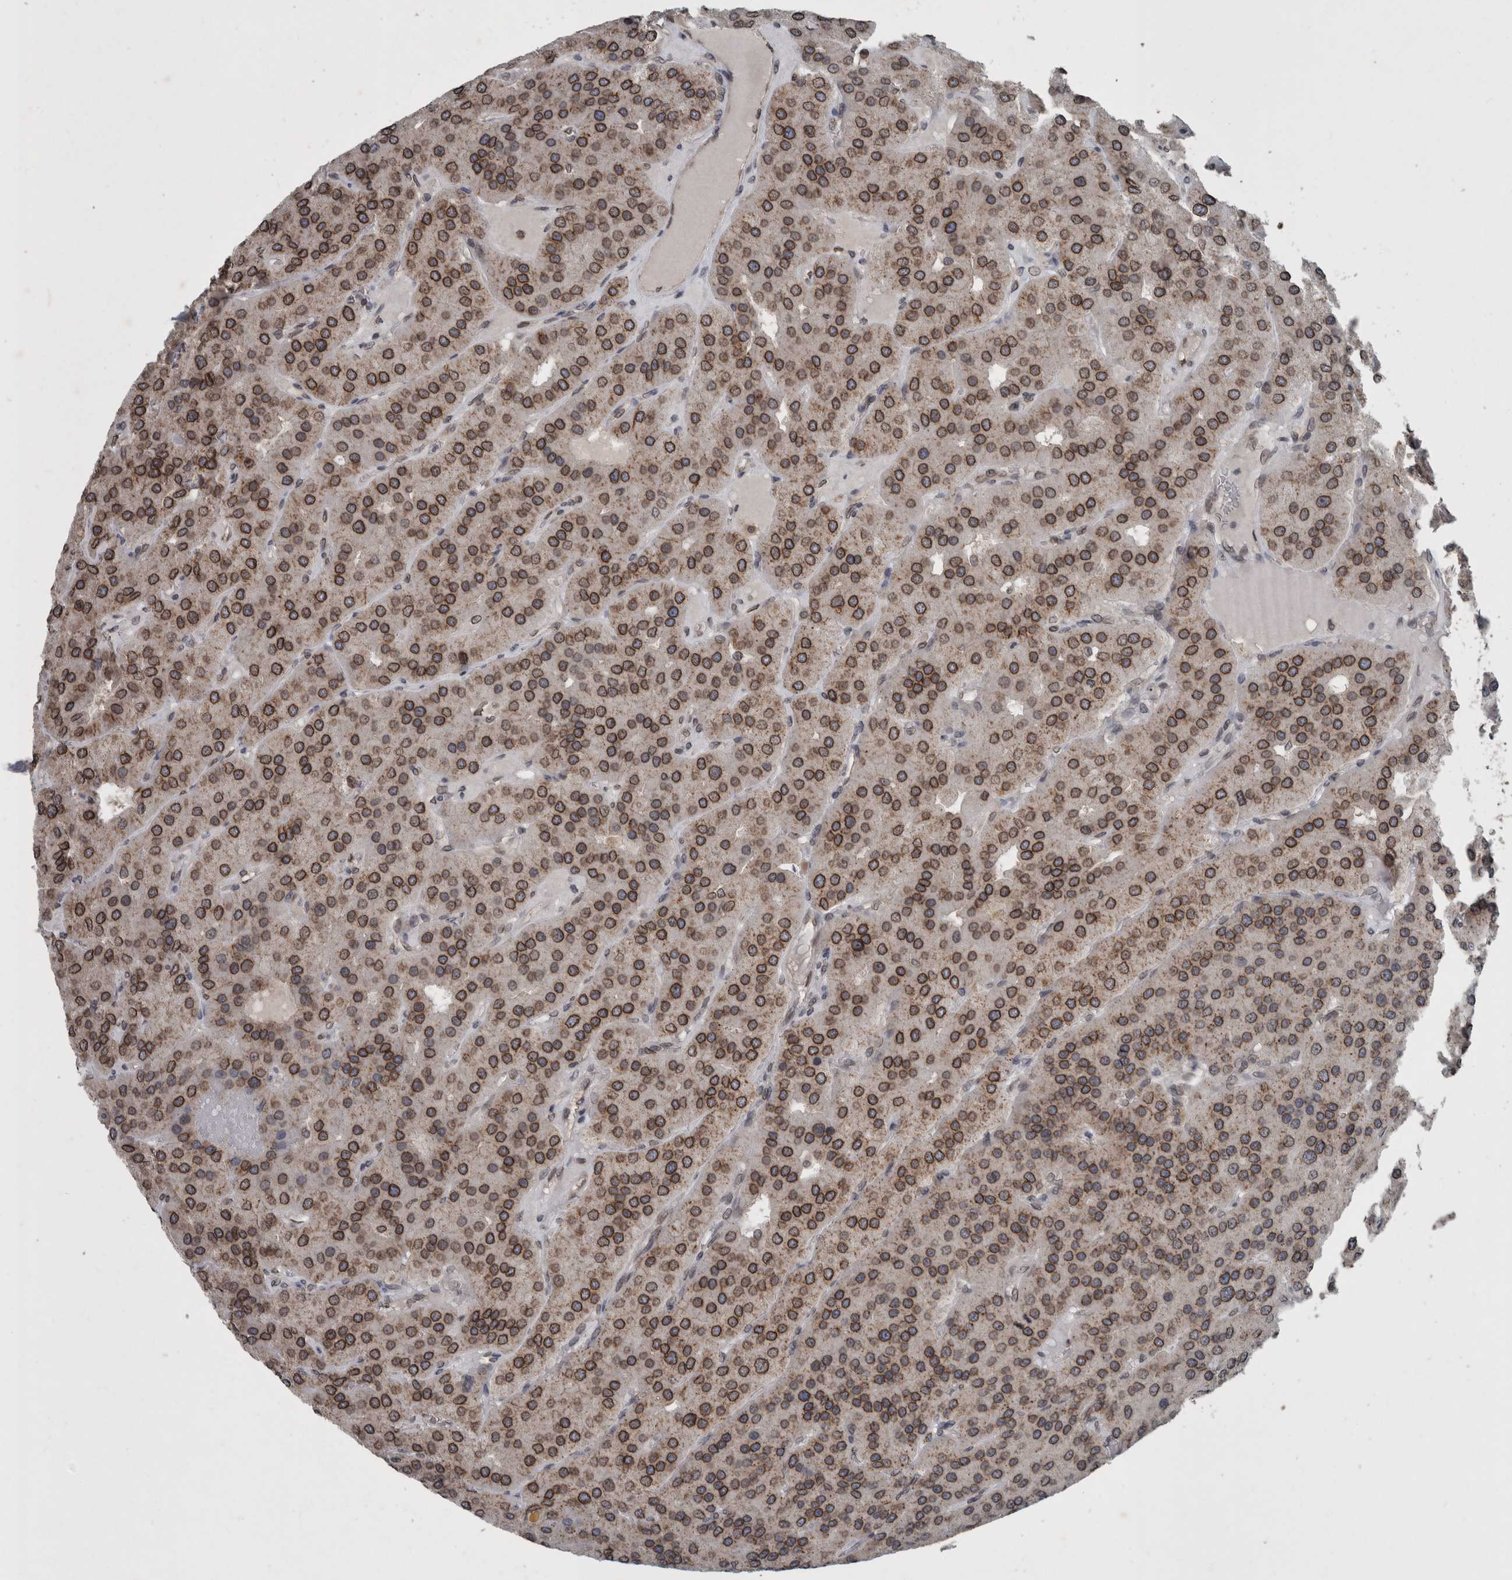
{"staining": {"intensity": "strong", "quantity": ">75%", "location": "cytoplasmic/membranous,nuclear"}, "tissue": "parathyroid gland", "cell_type": "Glandular cells", "image_type": "normal", "snomed": [{"axis": "morphology", "description": "Normal tissue, NOS"}, {"axis": "morphology", "description": "Adenoma, NOS"}, {"axis": "topography", "description": "Parathyroid gland"}], "caption": "Parathyroid gland stained with a brown dye shows strong cytoplasmic/membranous,nuclear positive positivity in about >75% of glandular cells.", "gene": "RANBP2", "patient": {"sex": "female", "age": 86}}